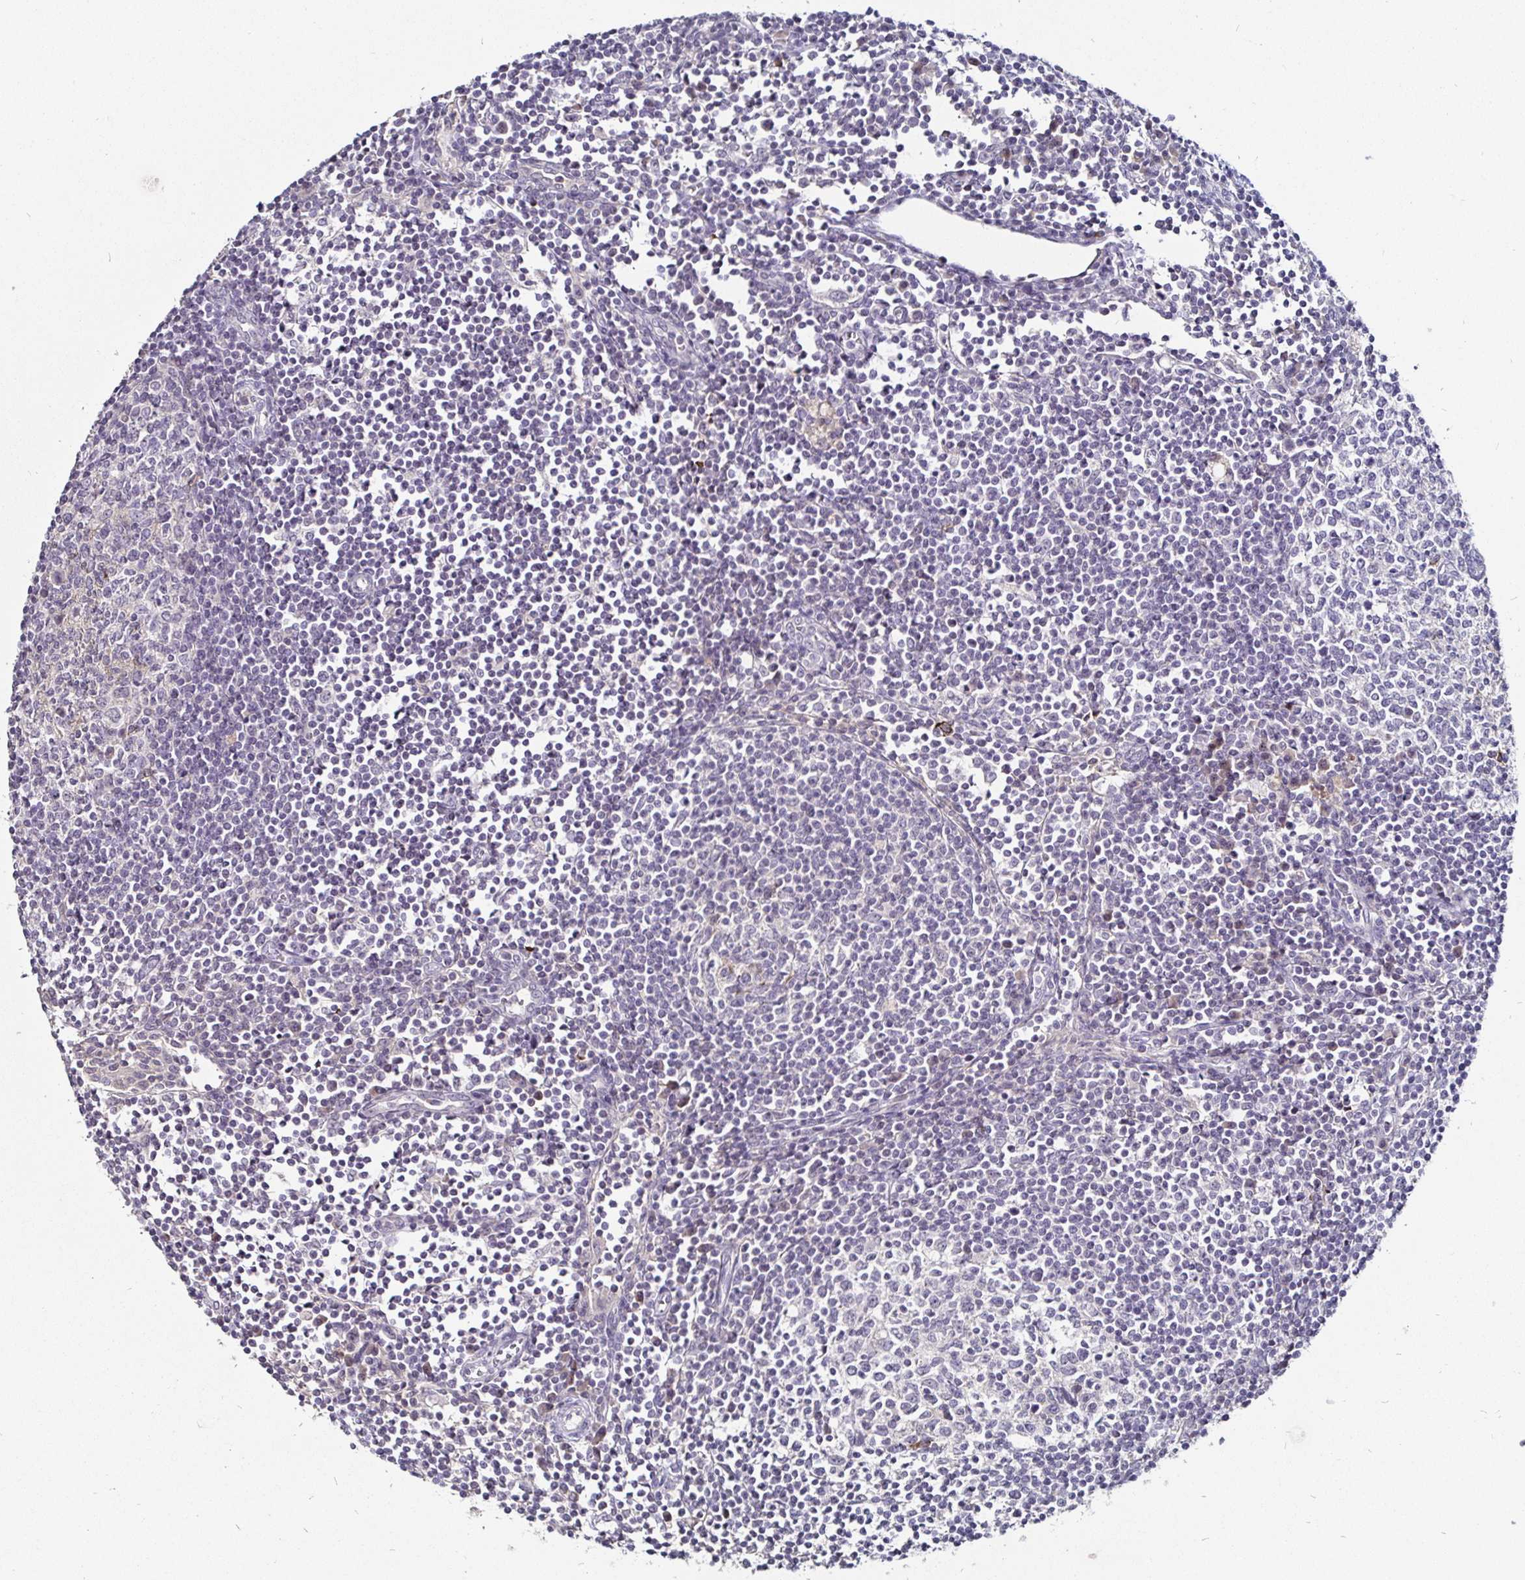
{"staining": {"intensity": "negative", "quantity": "none", "location": "none"}, "tissue": "lymph node", "cell_type": "Germinal center cells", "image_type": "normal", "snomed": [{"axis": "morphology", "description": "Normal tissue, NOS"}, {"axis": "topography", "description": "Lymph node"}], "caption": "This histopathology image is of unremarkable lymph node stained with immunohistochemistry to label a protein in brown with the nuclei are counter-stained blue. There is no staining in germinal center cells. (Immunohistochemistry, brightfield microscopy, high magnification).", "gene": "FAIM2", "patient": {"sex": "male", "age": 67}}